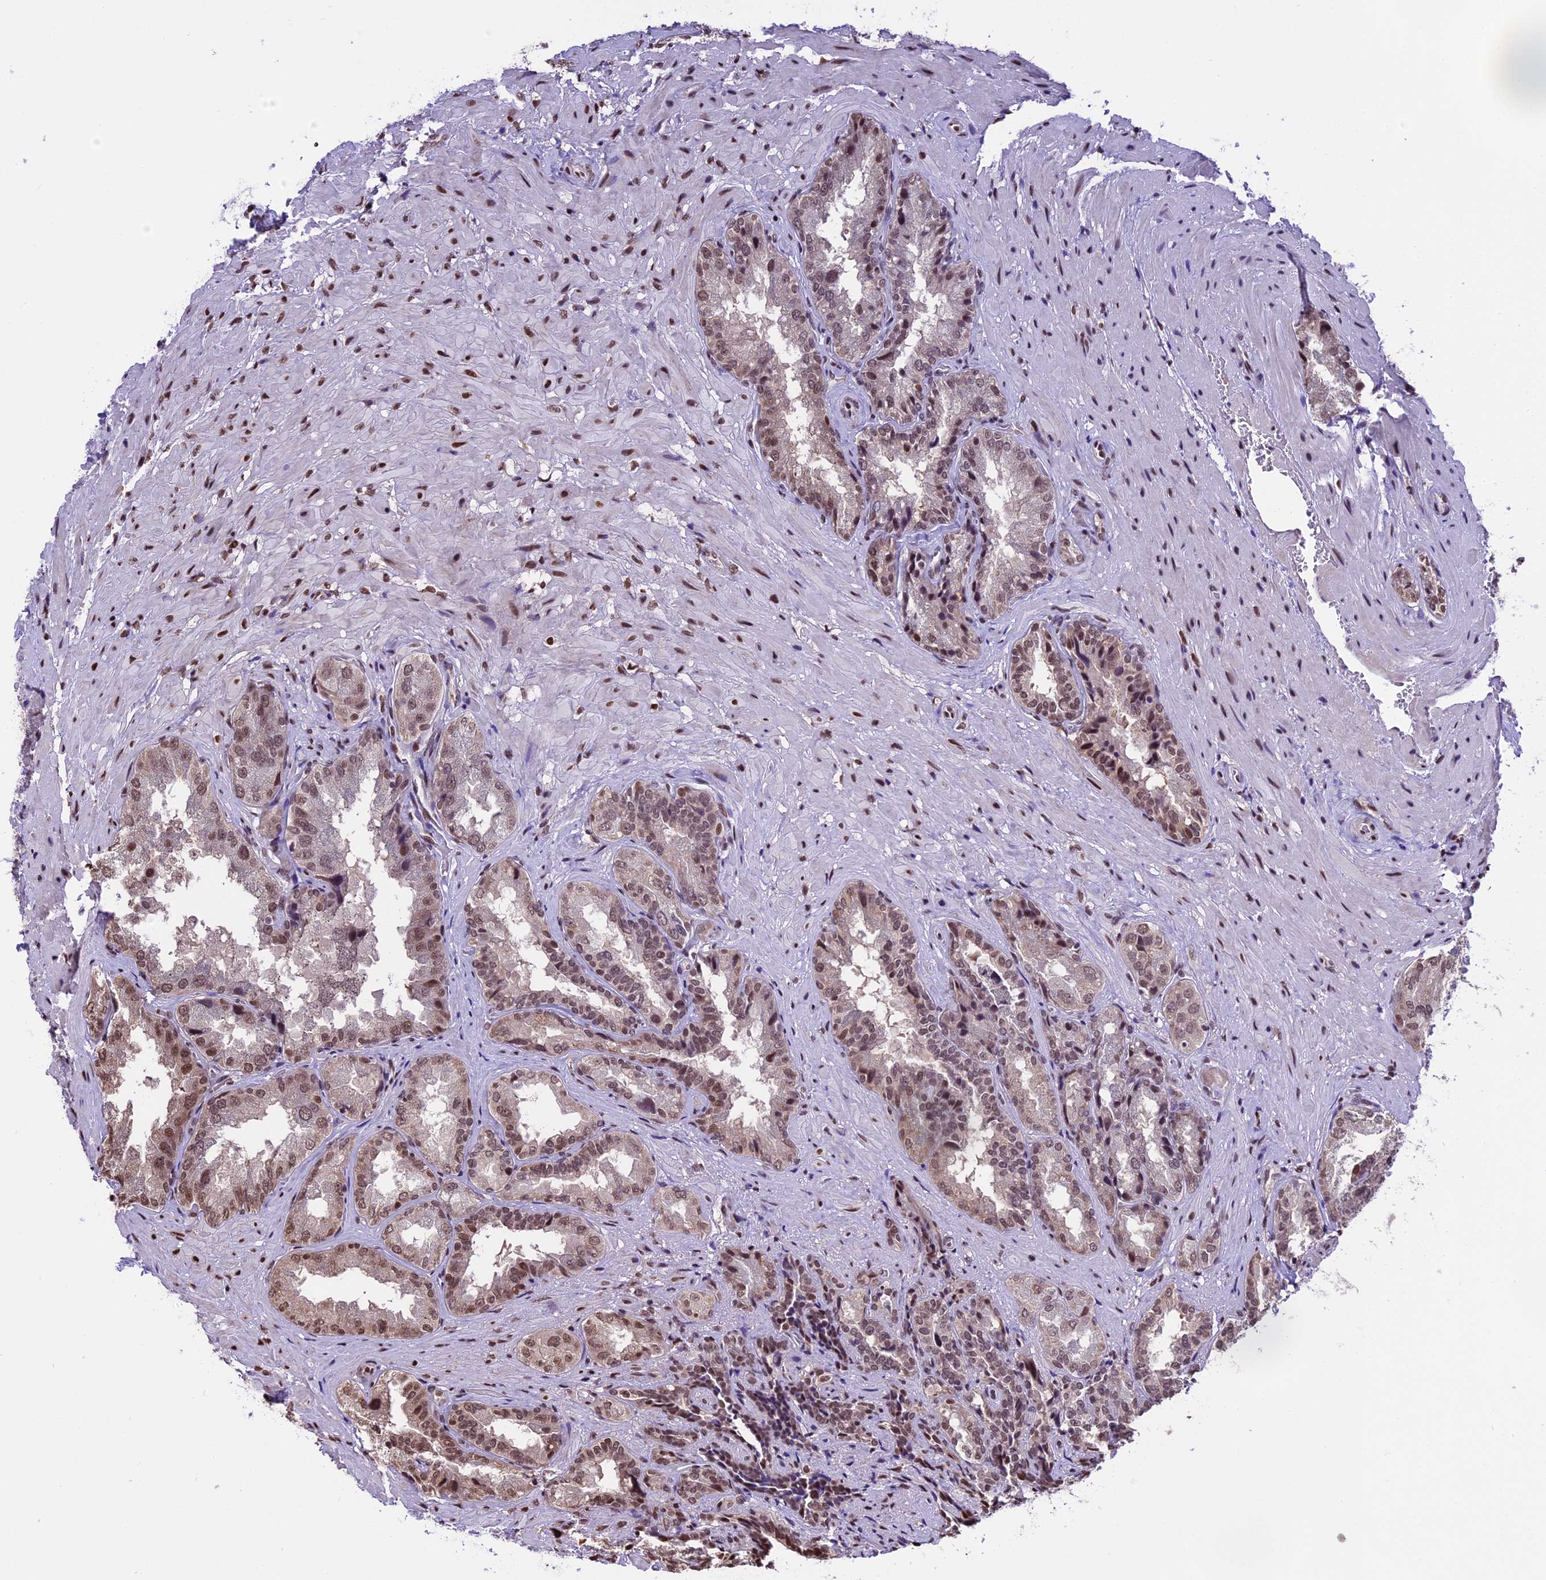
{"staining": {"intensity": "moderate", "quantity": ">75%", "location": "nuclear"}, "tissue": "seminal vesicle", "cell_type": "Glandular cells", "image_type": "normal", "snomed": [{"axis": "morphology", "description": "Normal tissue, NOS"}, {"axis": "topography", "description": "Seminal veicle"}, {"axis": "topography", "description": "Peripheral nerve tissue"}], "caption": "Brown immunohistochemical staining in benign seminal vesicle shows moderate nuclear positivity in about >75% of glandular cells. Immunohistochemistry (ihc) stains the protein of interest in brown and the nuclei are stained blue.", "gene": "POLR3E", "patient": {"sex": "male", "age": 63}}